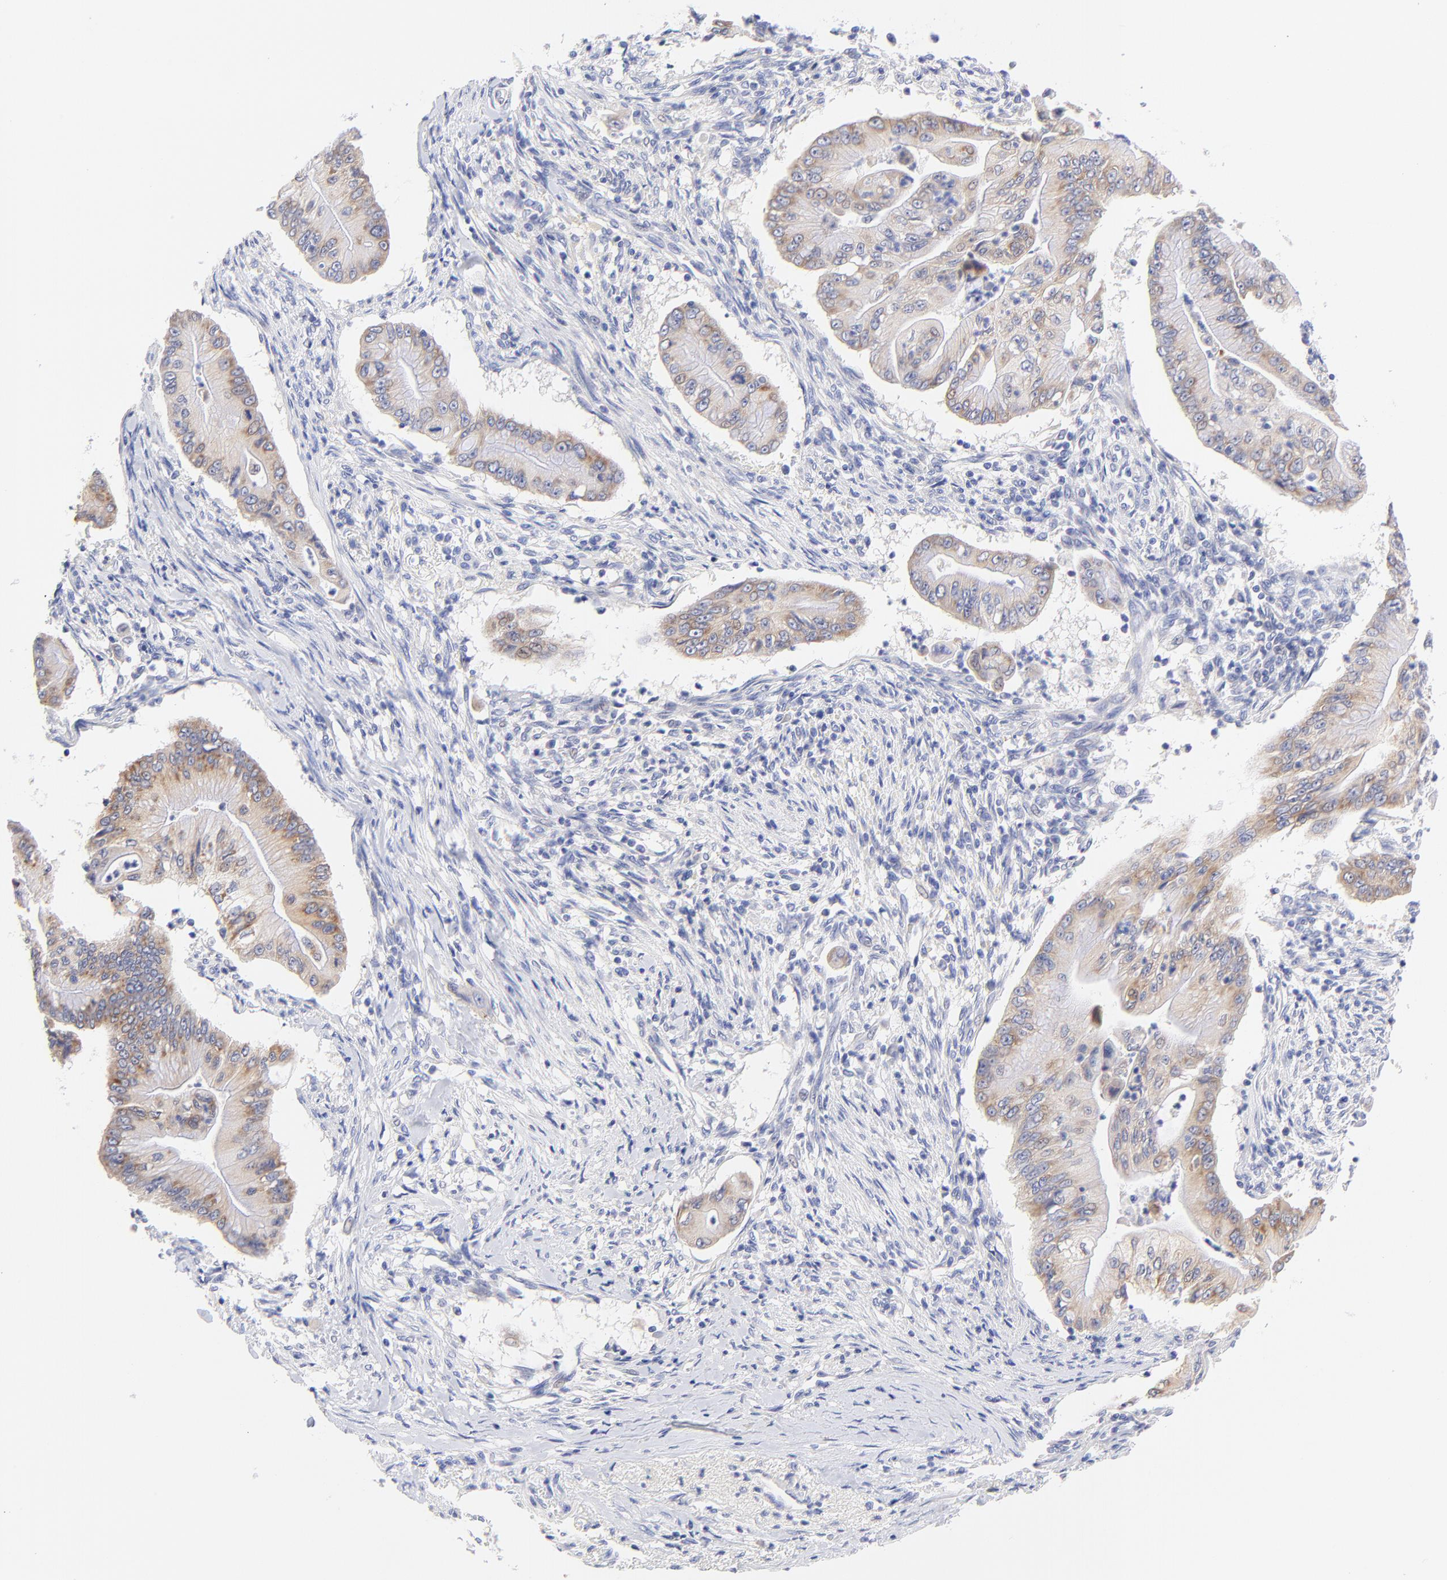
{"staining": {"intensity": "weak", "quantity": "25%-75%", "location": "cytoplasmic/membranous"}, "tissue": "pancreatic cancer", "cell_type": "Tumor cells", "image_type": "cancer", "snomed": [{"axis": "morphology", "description": "Adenocarcinoma, NOS"}, {"axis": "topography", "description": "Pancreas"}], "caption": "A high-resolution image shows immunohistochemistry (IHC) staining of pancreatic cancer (adenocarcinoma), which demonstrates weak cytoplasmic/membranous expression in approximately 25%-75% of tumor cells. Nuclei are stained in blue.", "gene": "EBP", "patient": {"sex": "male", "age": 62}}